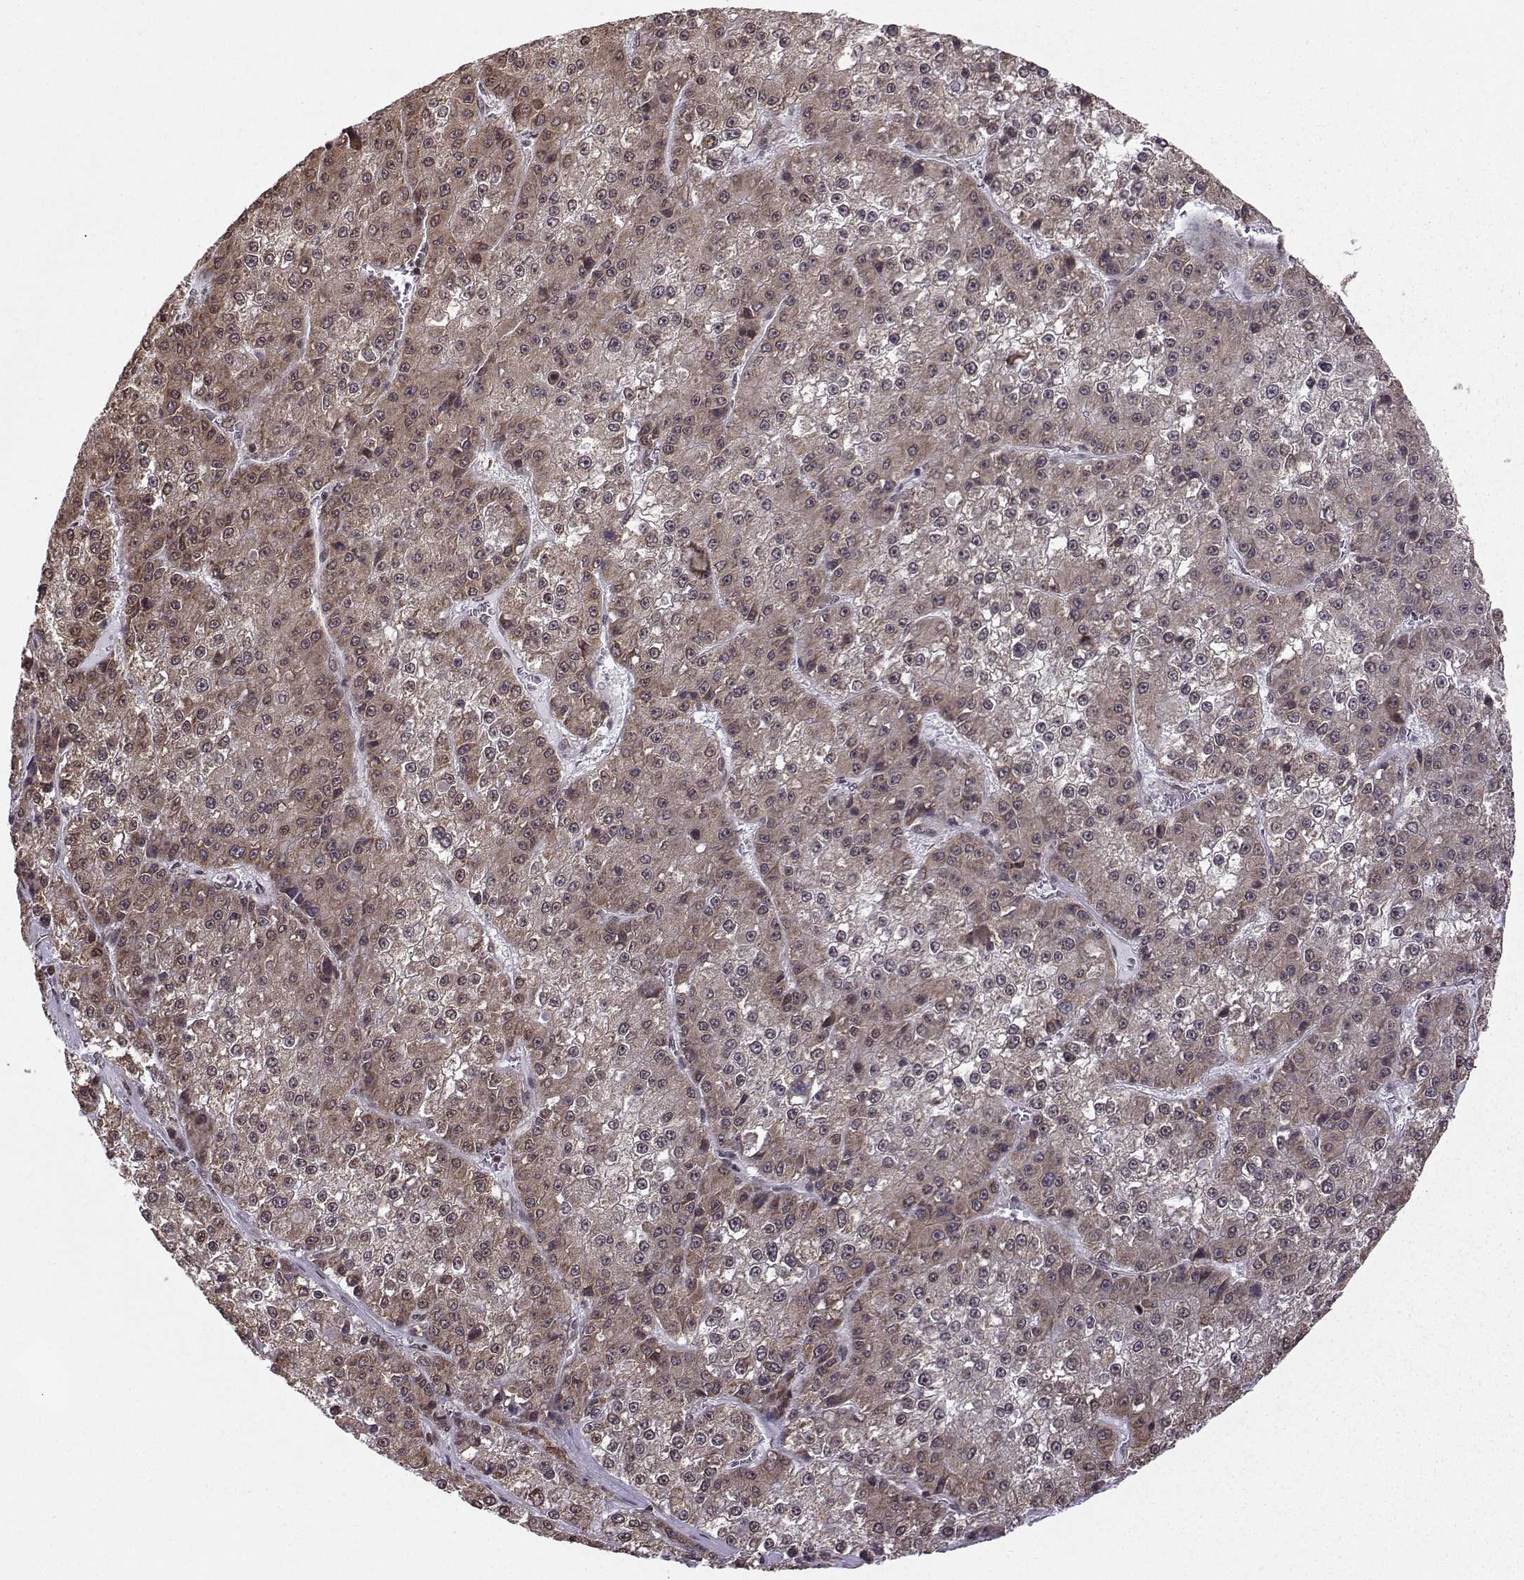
{"staining": {"intensity": "weak", "quantity": "25%-75%", "location": "cytoplasmic/membranous"}, "tissue": "liver cancer", "cell_type": "Tumor cells", "image_type": "cancer", "snomed": [{"axis": "morphology", "description": "Carcinoma, Hepatocellular, NOS"}, {"axis": "topography", "description": "Liver"}], "caption": "There is low levels of weak cytoplasmic/membranous staining in tumor cells of liver cancer, as demonstrated by immunohistochemical staining (brown color).", "gene": "EZH1", "patient": {"sex": "female", "age": 73}}